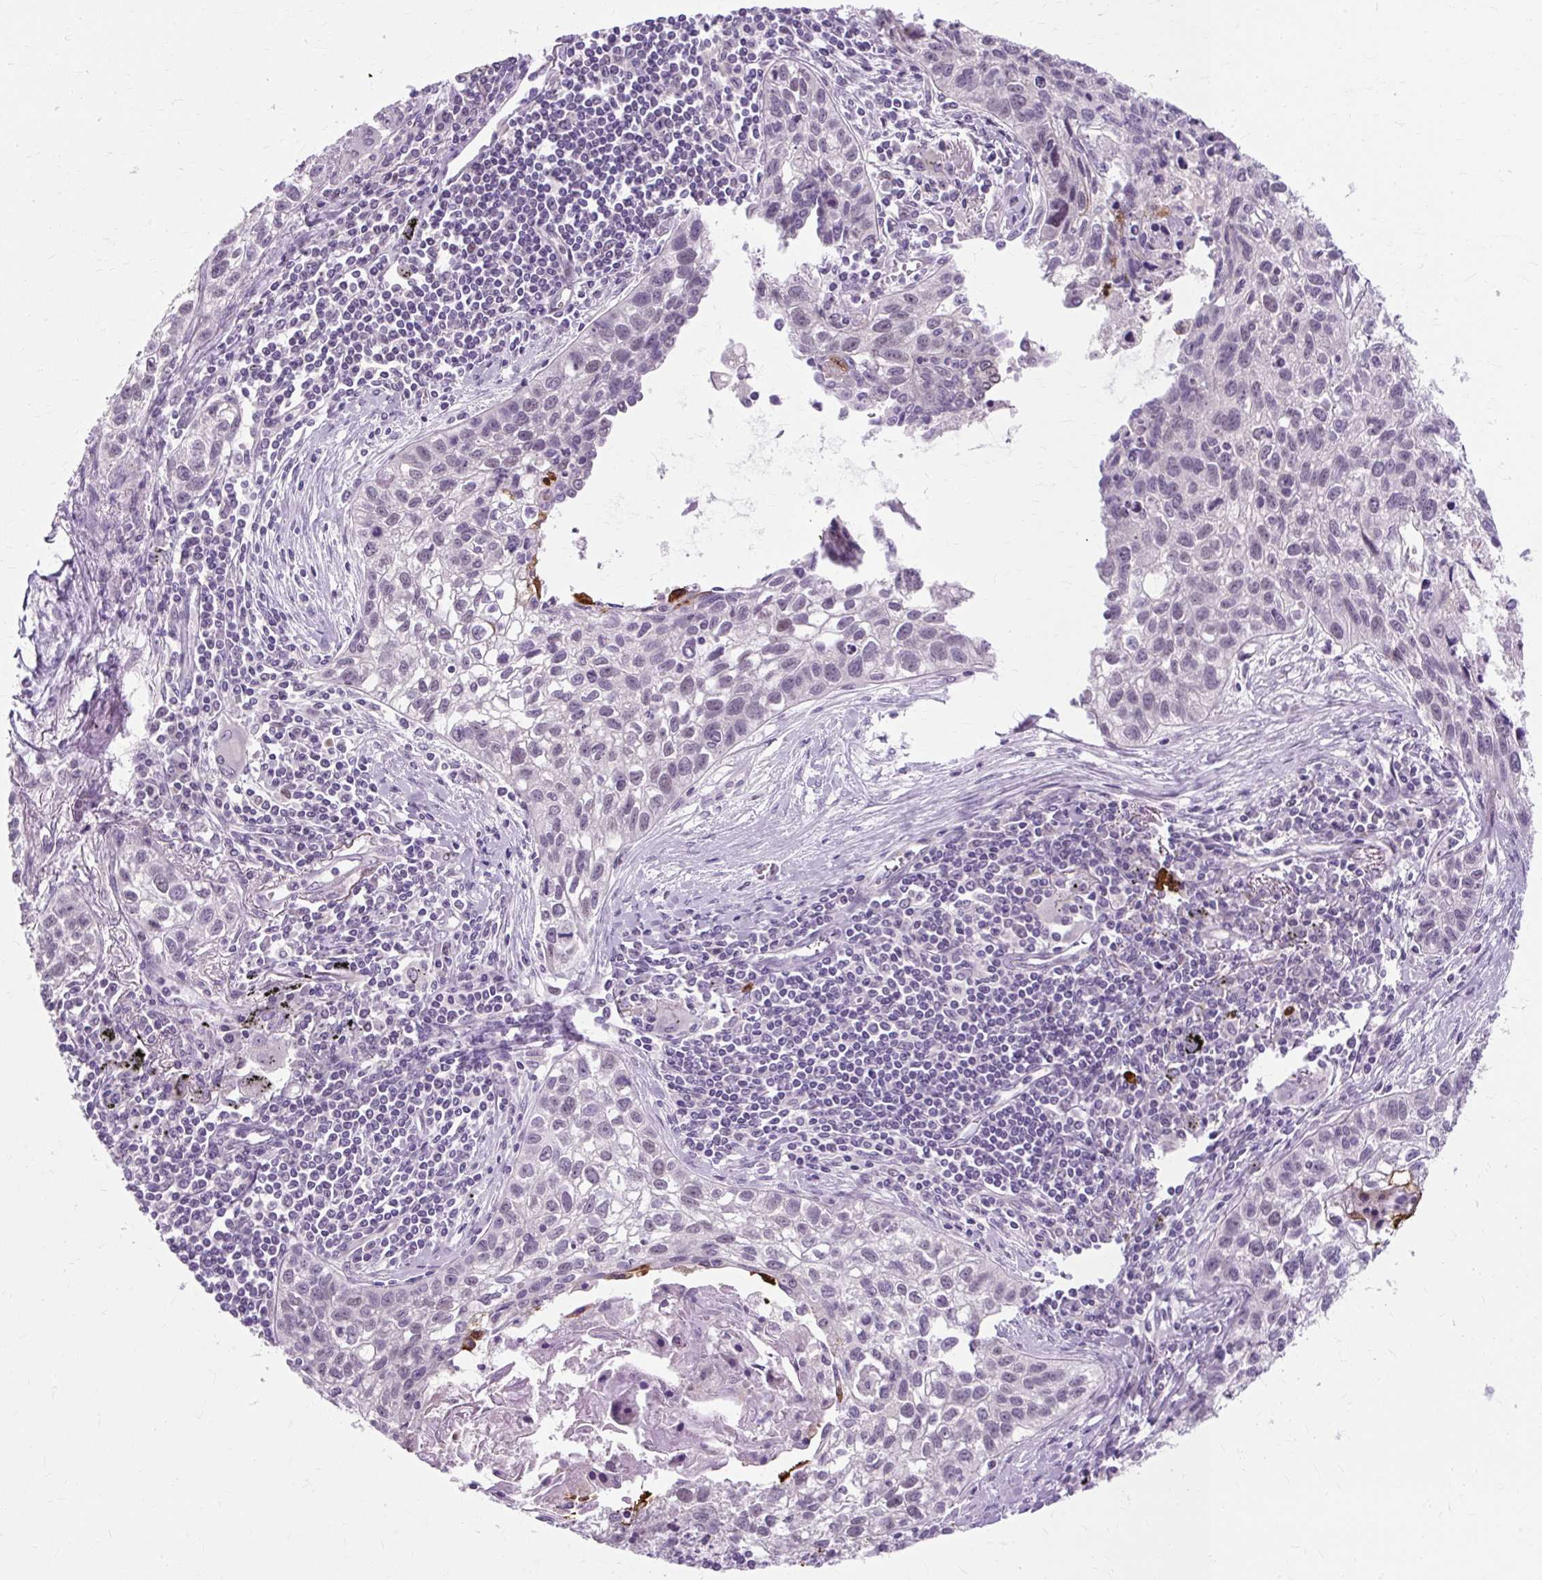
{"staining": {"intensity": "negative", "quantity": "none", "location": "none"}, "tissue": "lung cancer", "cell_type": "Tumor cells", "image_type": "cancer", "snomed": [{"axis": "morphology", "description": "Squamous cell carcinoma, NOS"}, {"axis": "topography", "description": "Lung"}], "caption": "Tumor cells are negative for brown protein staining in lung cancer (squamous cell carcinoma).", "gene": "RYBP", "patient": {"sex": "male", "age": 74}}